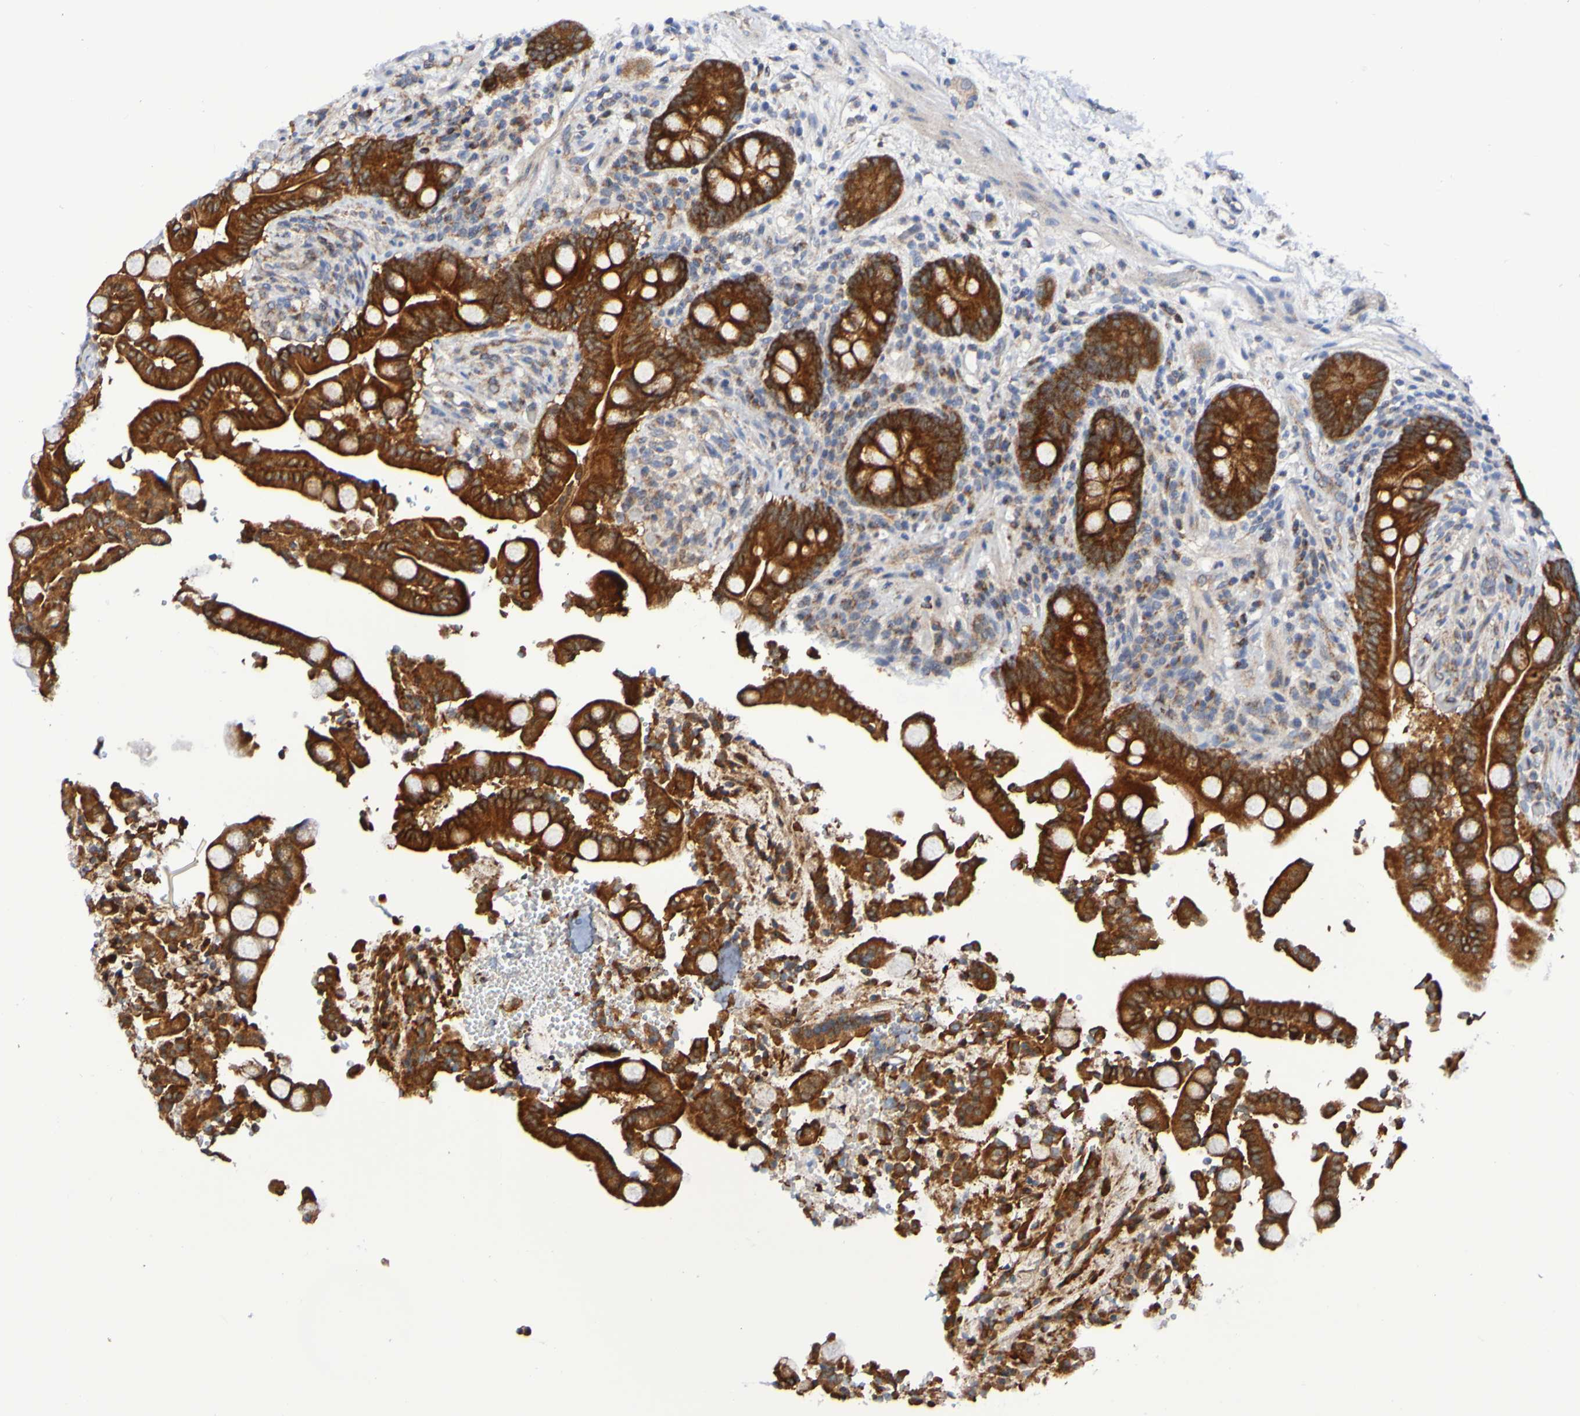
{"staining": {"intensity": "negative", "quantity": "none", "location": "none"}, "tissue": "colon", "cell_type": "Endothelial cells", "image_type": "normal", "snomed": [{"axis": "morphology", "description": "Normal tissue, NOS"}, {"axis": "topography", "description": "Colon"}], "caption": "The IHC histopathology image has no significant staining in endothelial cells of colon.", "gene": "GJB1", "patient": {"sex": "male", "age": 73}}